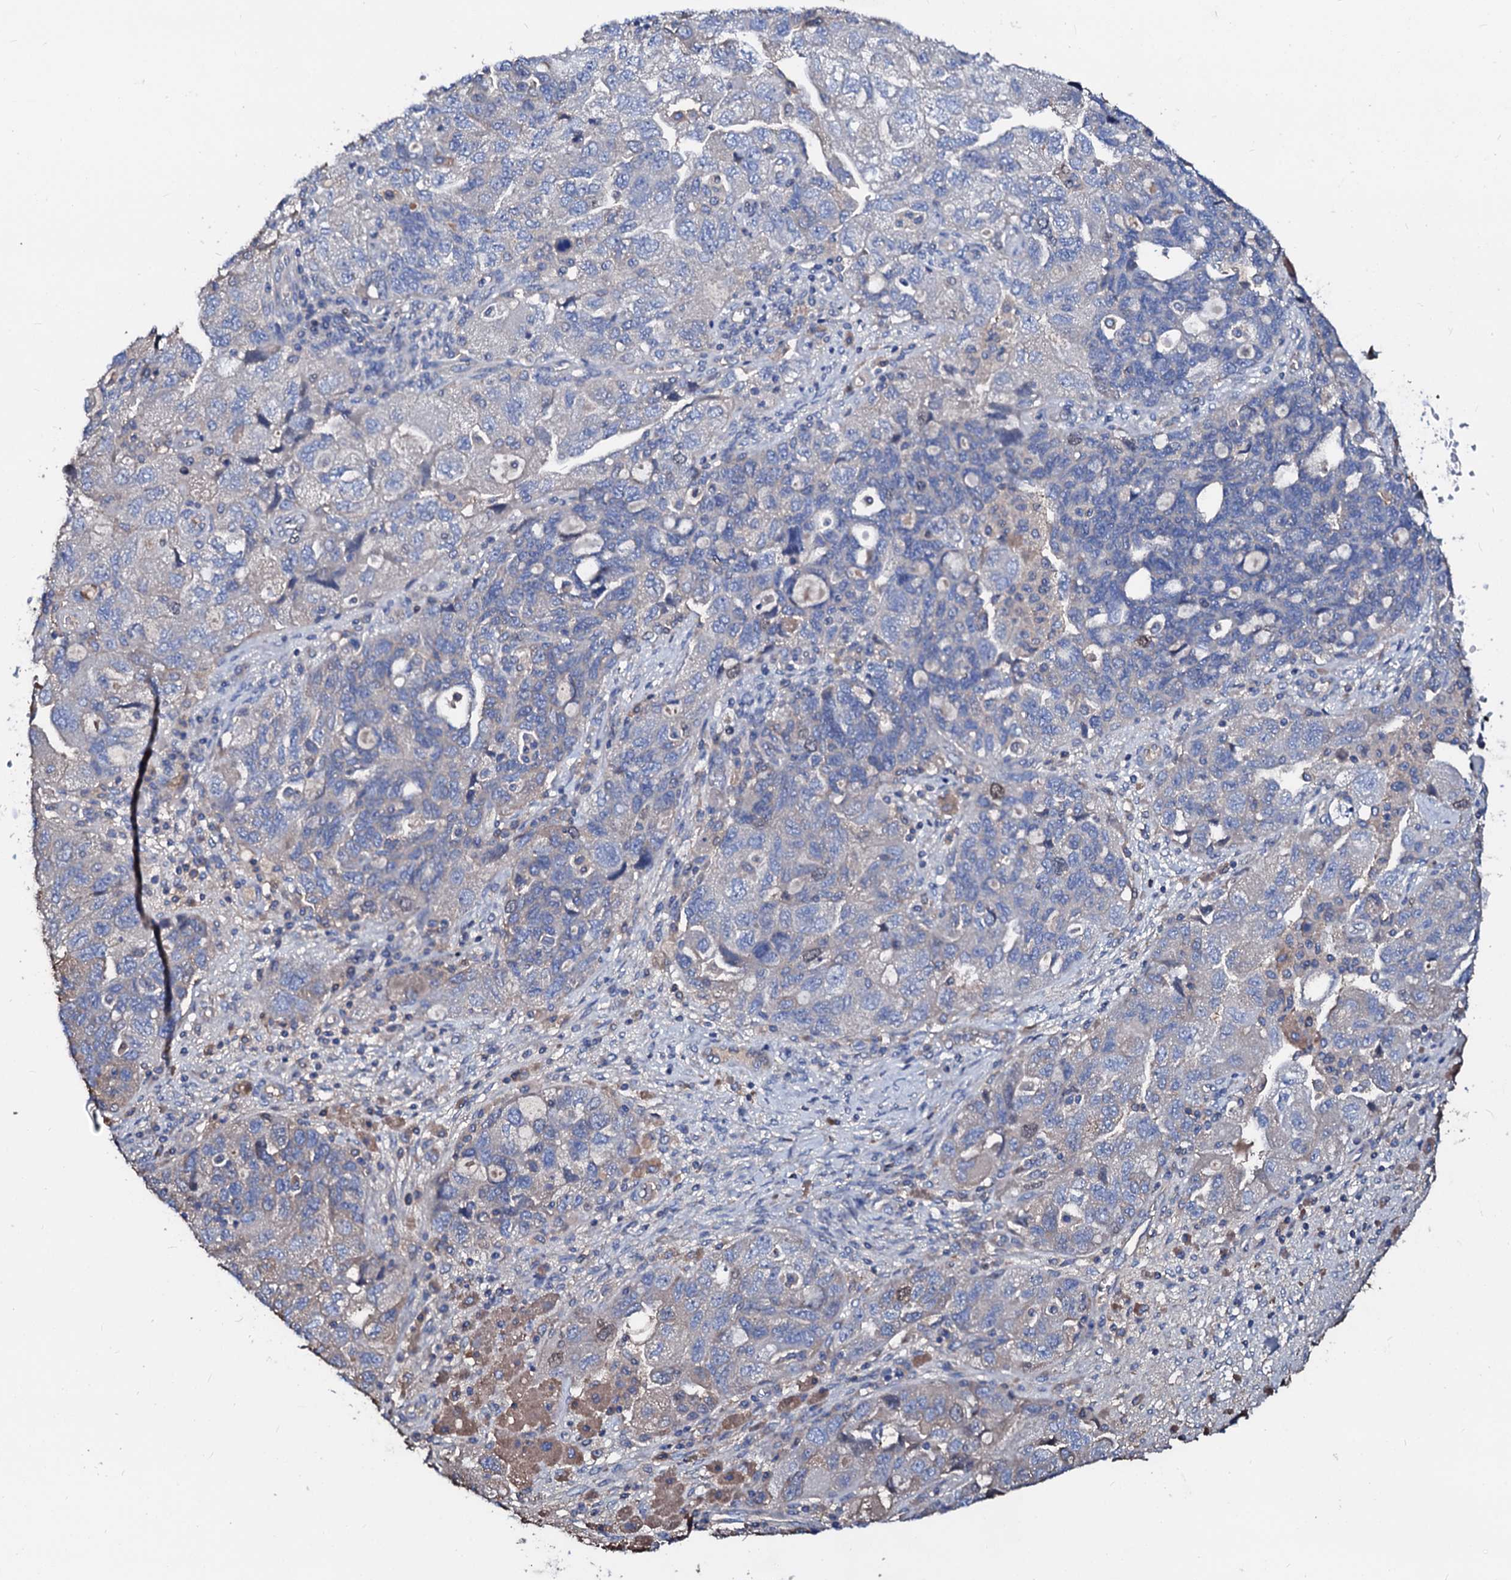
{"staining": {"intensity": "negative", "quantity": "none", "location": "none"}, "tissue": "ovarian cancer", "cell_type": "Tumor cells", "image_type": "cancer", "snomed": [{"axis": "morphology", "description": "Carcinoma, endometroid"}, {"axis": "topography", "description": "Ovary"}], "caption": "Photomicrograph shows no protein staining in tumor cells of ovarian cancer tissue. Brightfield microscopy of immunohistochemistry stained with DAB (3,3'-diaminobenzidine) (brown) and hematoxylin (blue), captured at high magnification.", "gene": "CSKMT", "patient": {"sex": "female", "age": 51}}